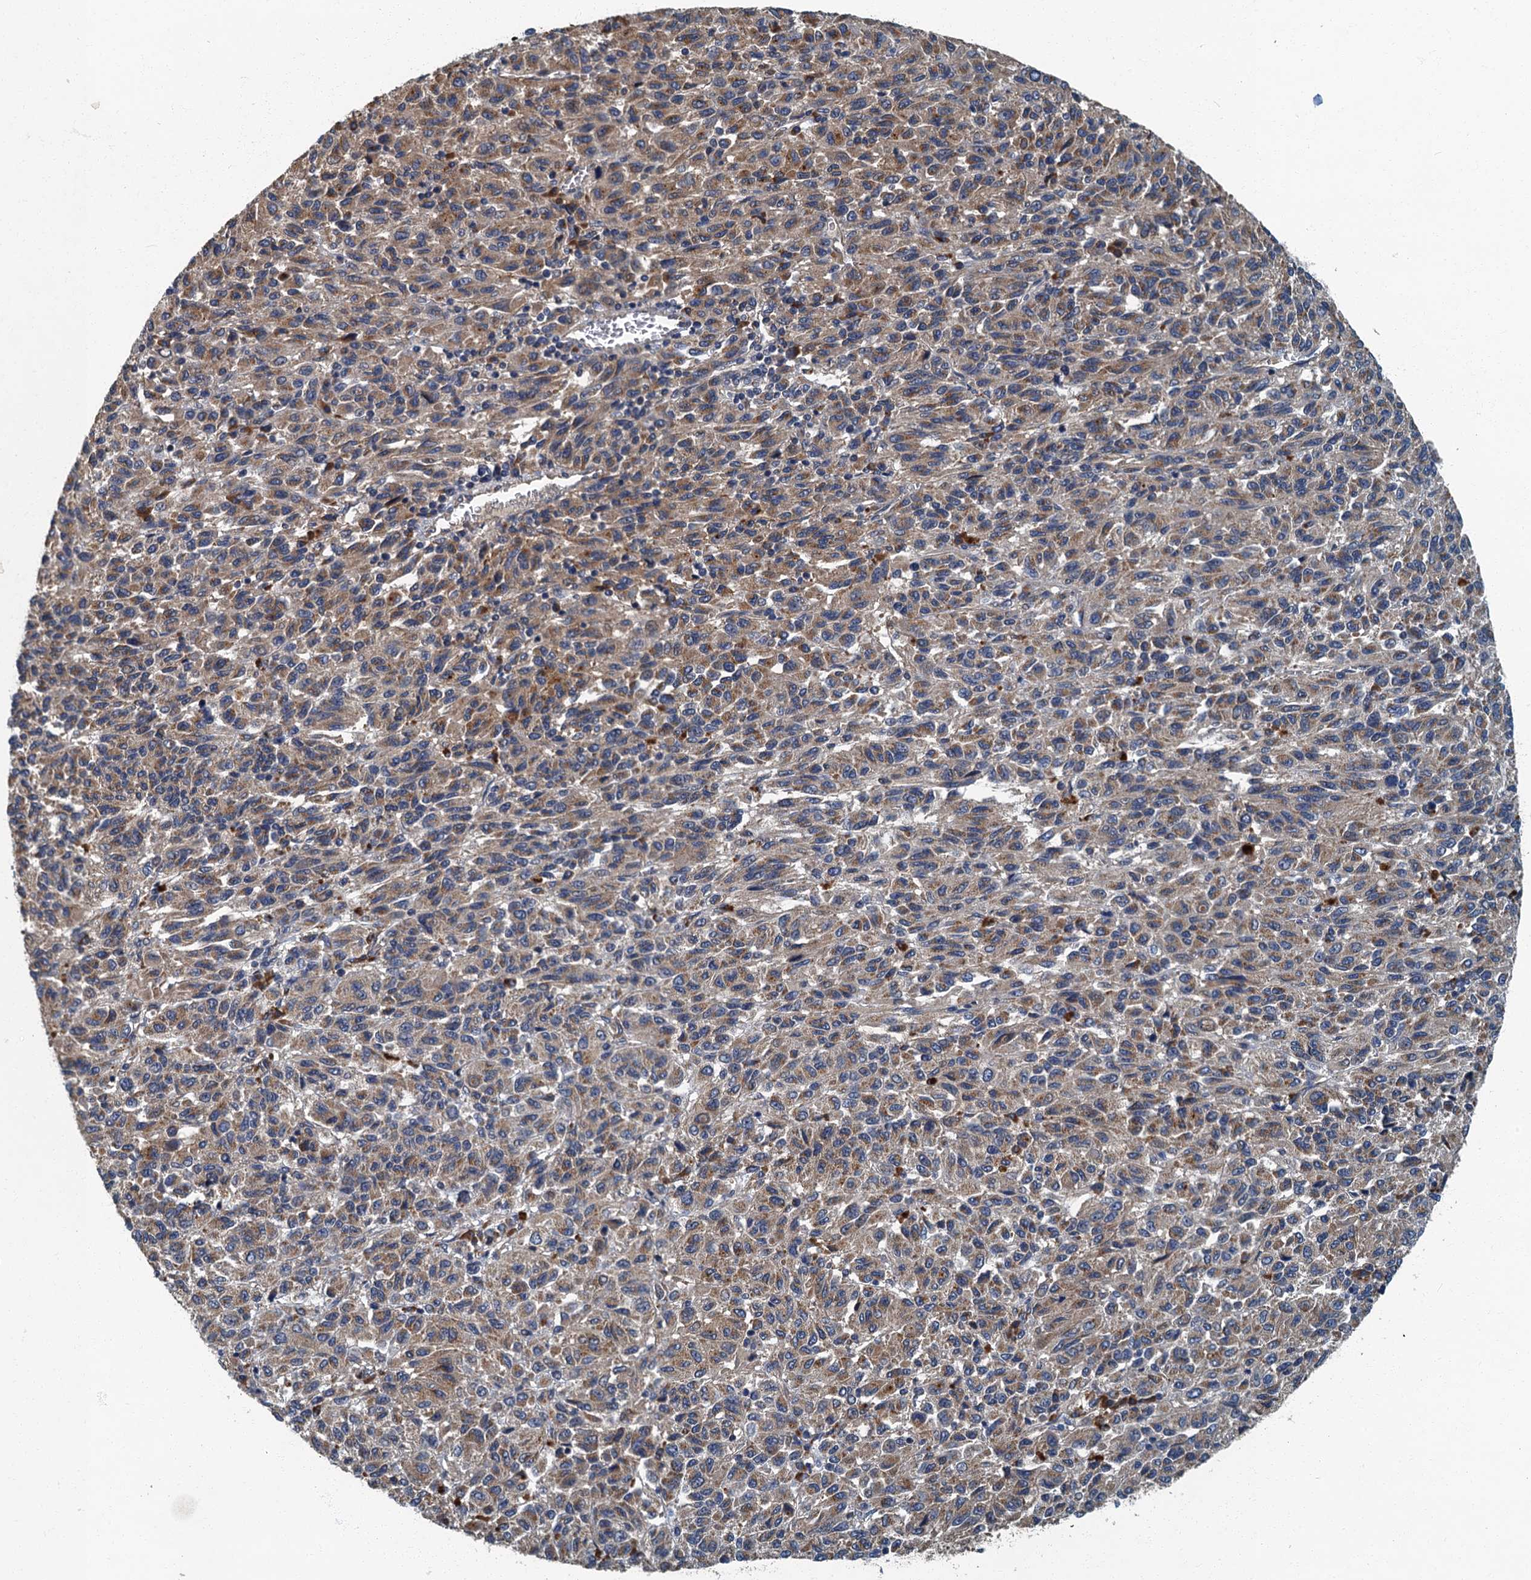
{"staining": {"intensity": "moderate", "quantity": "<25%", "location": "cytoplasmic/membranous"}, "tissue": "melanoma", "cell_type": "Tumor cells", "image_type": "cancer", "snomed": [{"axis": "morphology", "description": "Malignant melanoma, Metastatic site"}, {"axis": "topography", "description": "Lung"}], "caption": "This image demonstrates malignant melanoma (metastatic site) stained with immunohistochemistry to label a protein in brown. The cytoplasmic/membranous of tumor cells show moderate positivity for the protein. Nuclei are counter-stained blue.", "gene": "DDX49", "patient": {"sex": "male", "age": 64}}